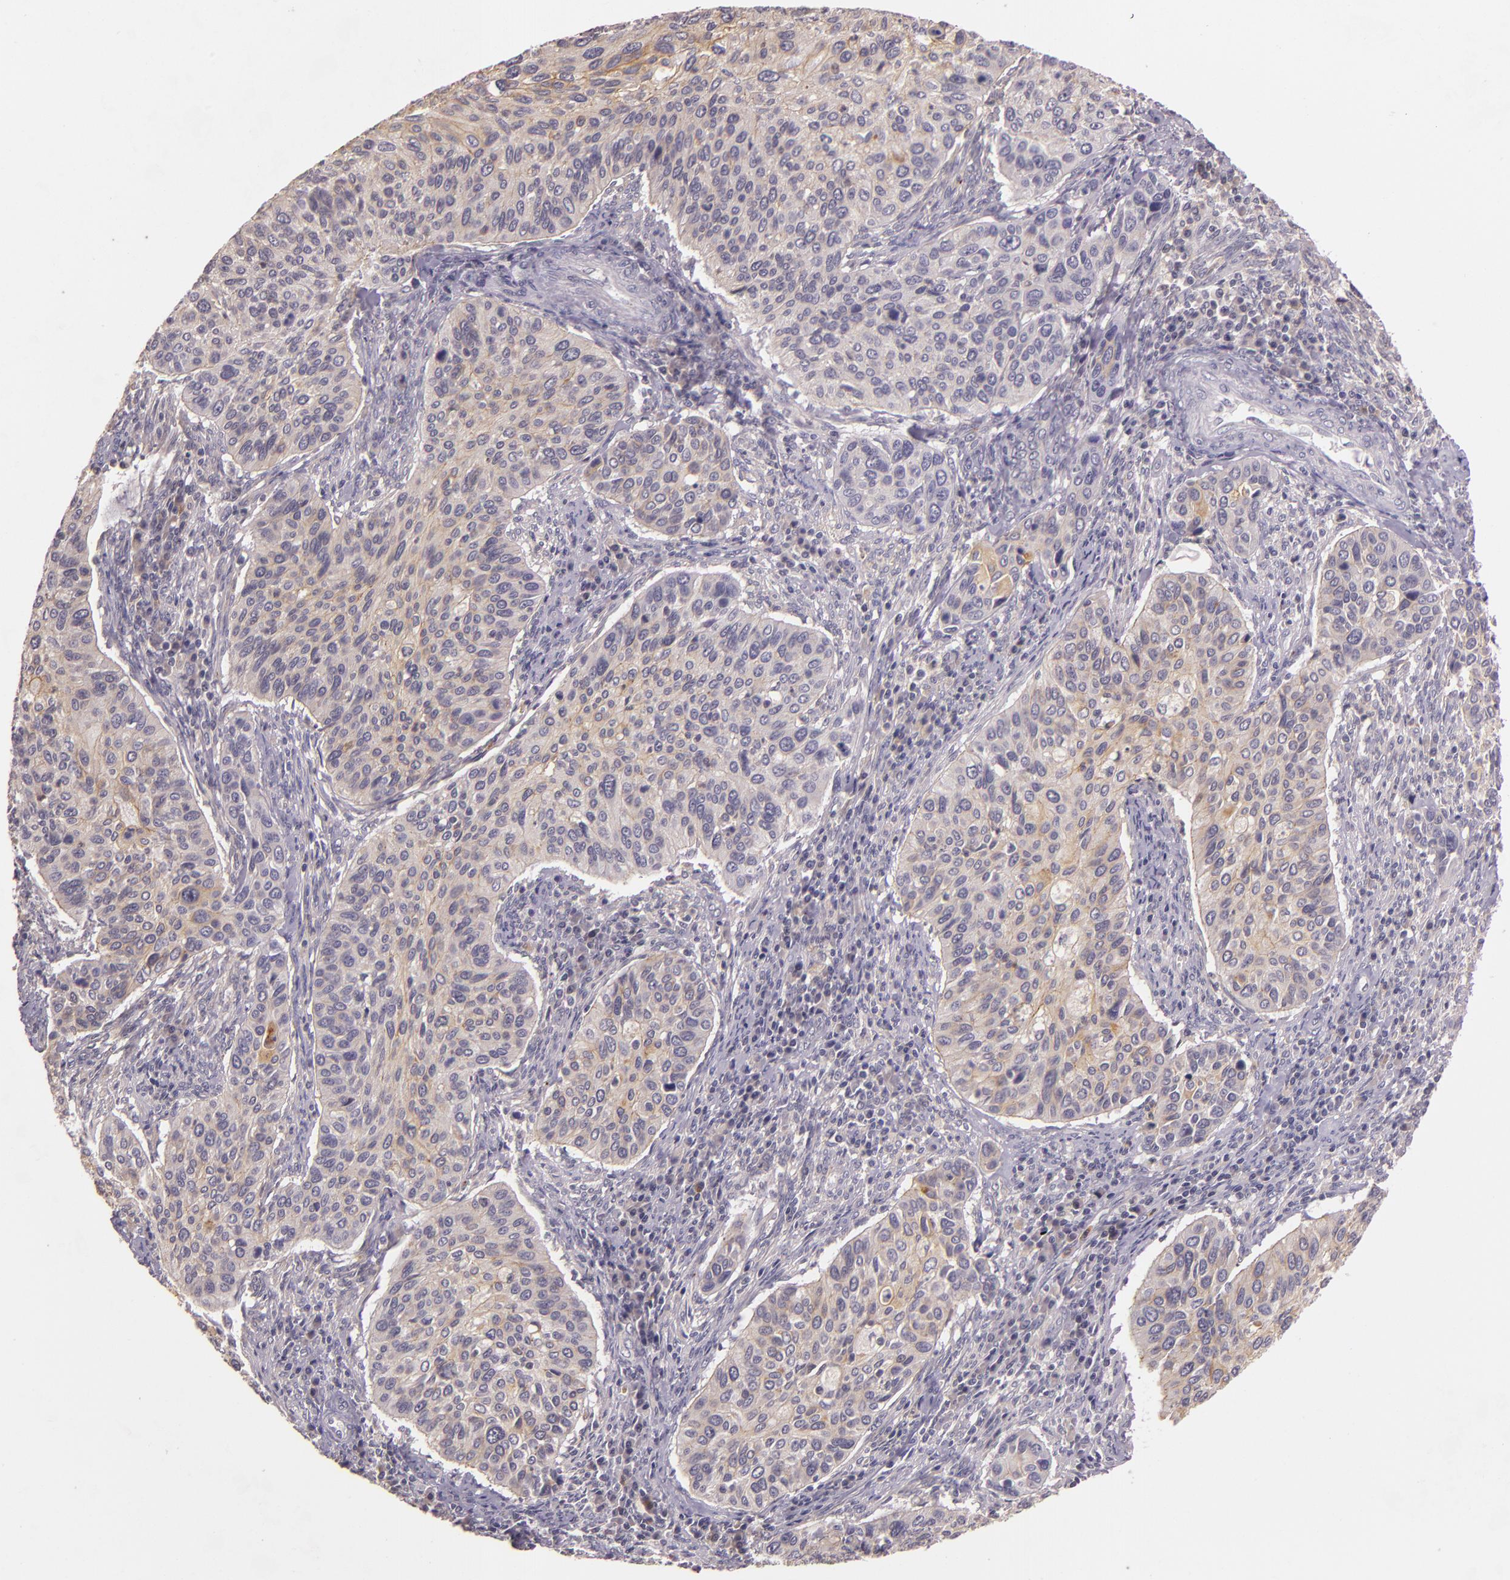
{"staining": {"intensity": "weak", "quantity": ">75%", "location": "cytoplasmic/membranous"}, "tissue": "cervical cancer", "cell_type": "Tumor cells", "image_type": "cancer", "snomed": [{"axis": "morphology", "description": "Adenocarcinoma, NOS"}, {"axis": "topography", "description": "Cervix"}], "caption": "Protein staining by IHC exhibits weak cytoplasmic/membranous expression in approximately >75% of tumor cells in cervical cancer (adenocarcinoma).", "gene": "ARMH4", "patient": {"sex": "female", "age": 29}}